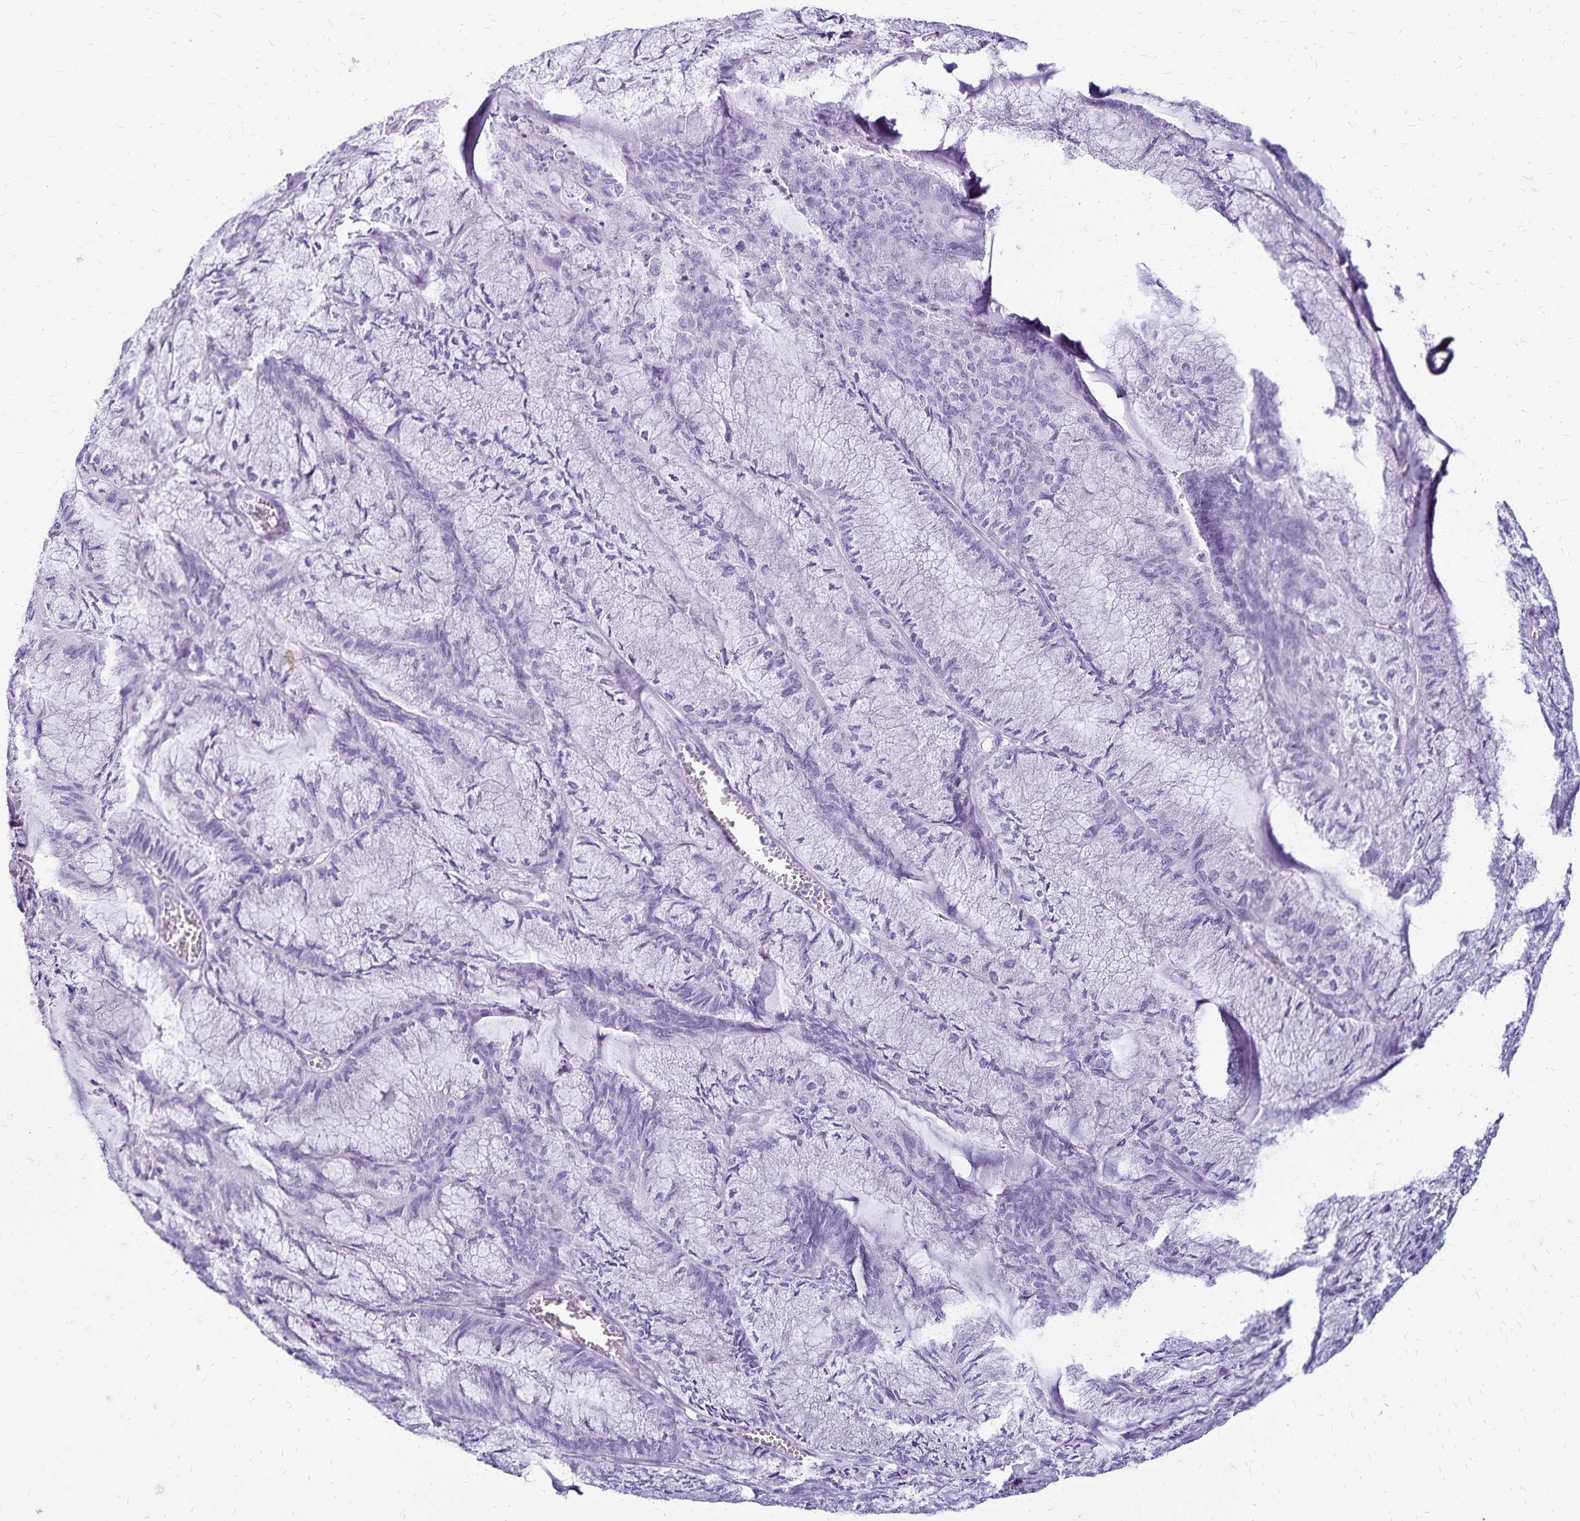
{"staining": {"intensity": "negative", "quantity": "none", "location": "none"}, "tissue": "endometrial cancer", "cell_type": "Tumor cells", "image_type": "cancer", "snomed": [{"axis": "morphology", "description": "Carcinoma, NOS"}, {"axis": "topography", "description": "Endometrium"}], "caption": "Tumor cells show no significant protein expression in endometrial cancer (carcinoma). Brightfield microscopy of IHC stained with DAB (brown) and hematoxylin (blue), captured at high magnification.", "gene": "LIN28B", "patient": {"sex": "female", "age": 62}}